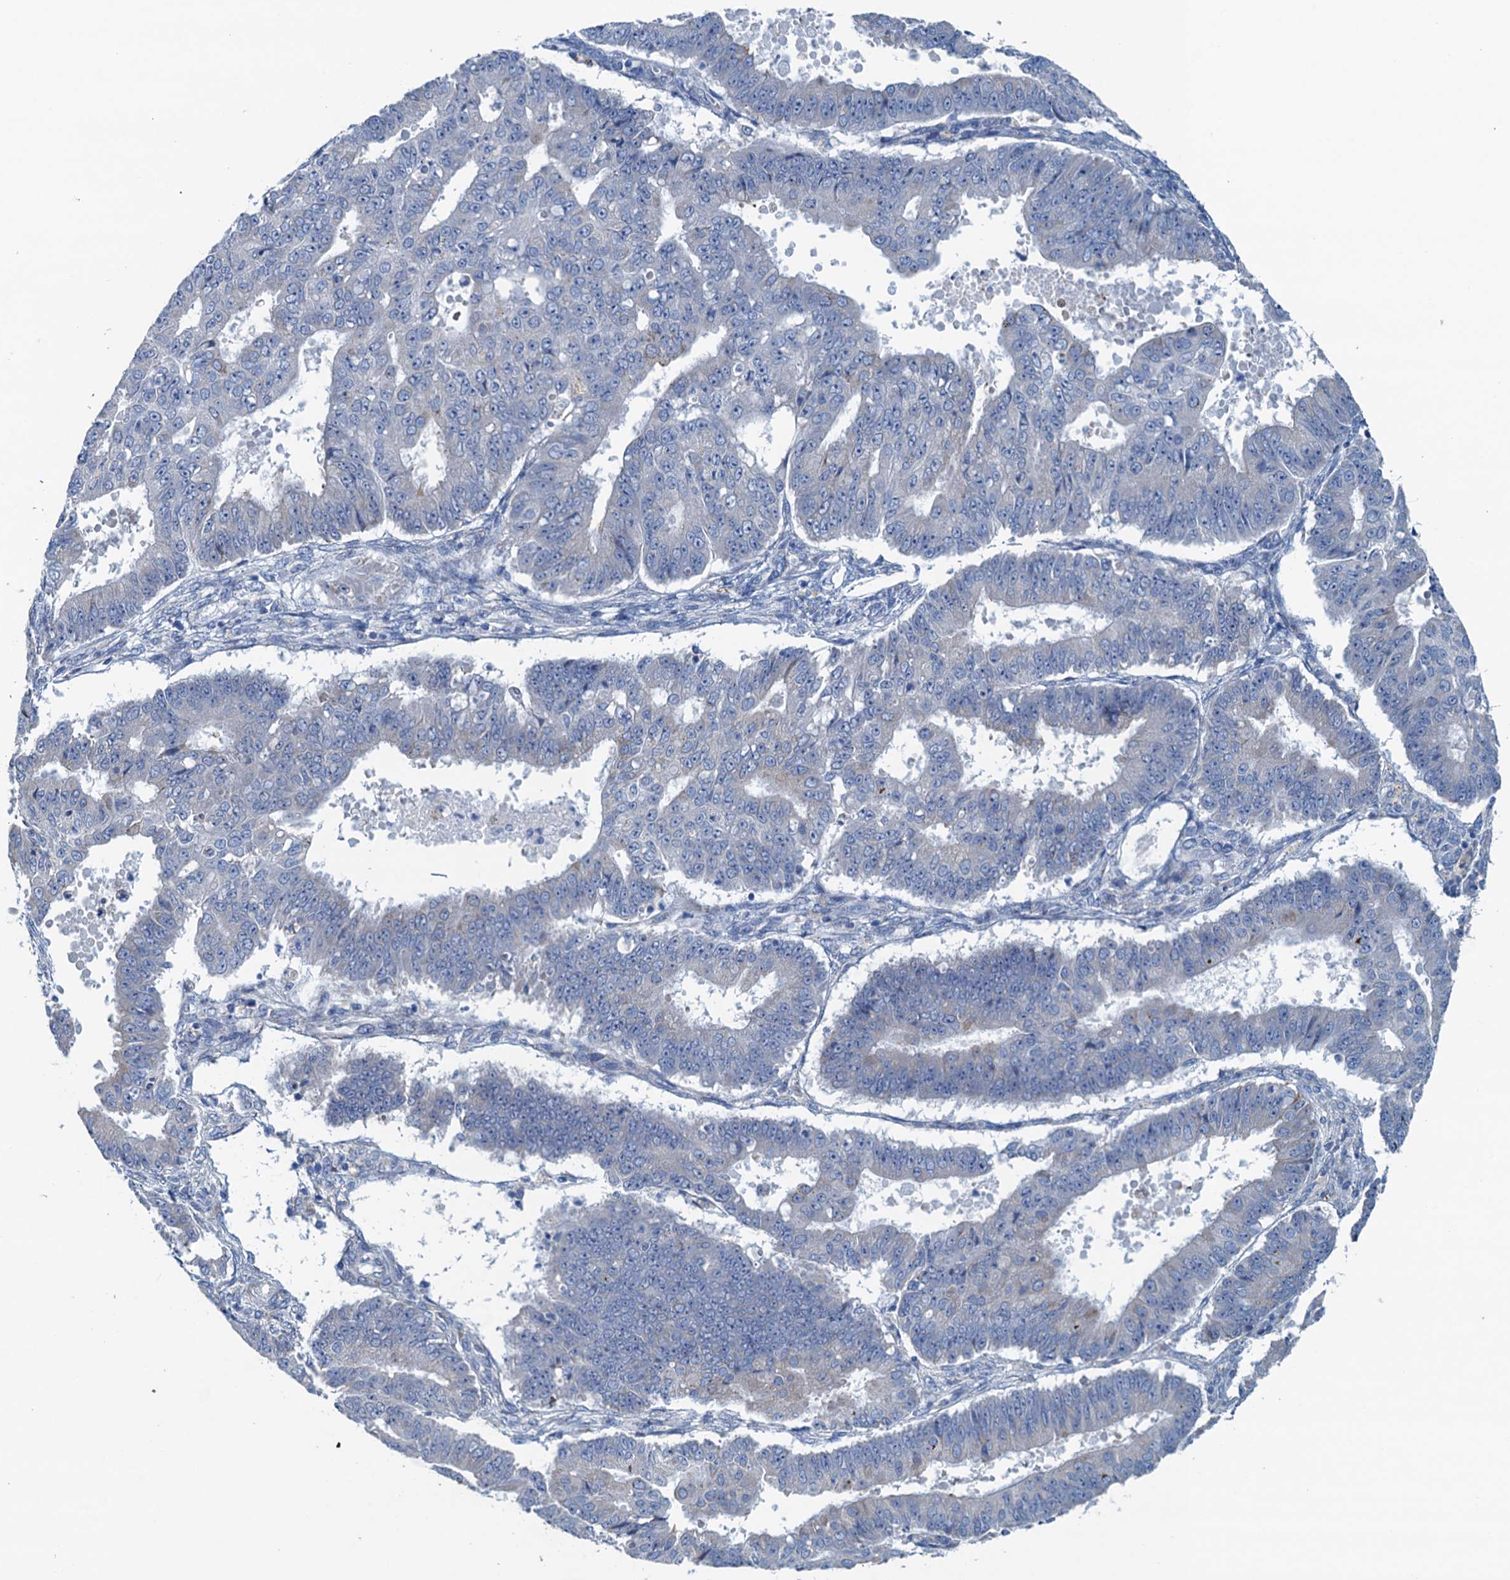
{"staining": {"intensity": "negative", "quantity": "none", "location": "none"}, "tissue": "ovarian cancer", "cell_type": "Tumor cells", "image_type": "cancer", "snomed": [{"axis": "morphology", "description": "Carcinoma, endometroid"}, {"axis": "topography", "description": "Appendix"}, {"axis": "topography", "description": "Ovary"}], "caption": "There is no significant expression in tumor cells of ovarian cancer (endometroid carcinoma).", "gene": "CBLIF", "patient": {"sex": "female", "age": 42}}